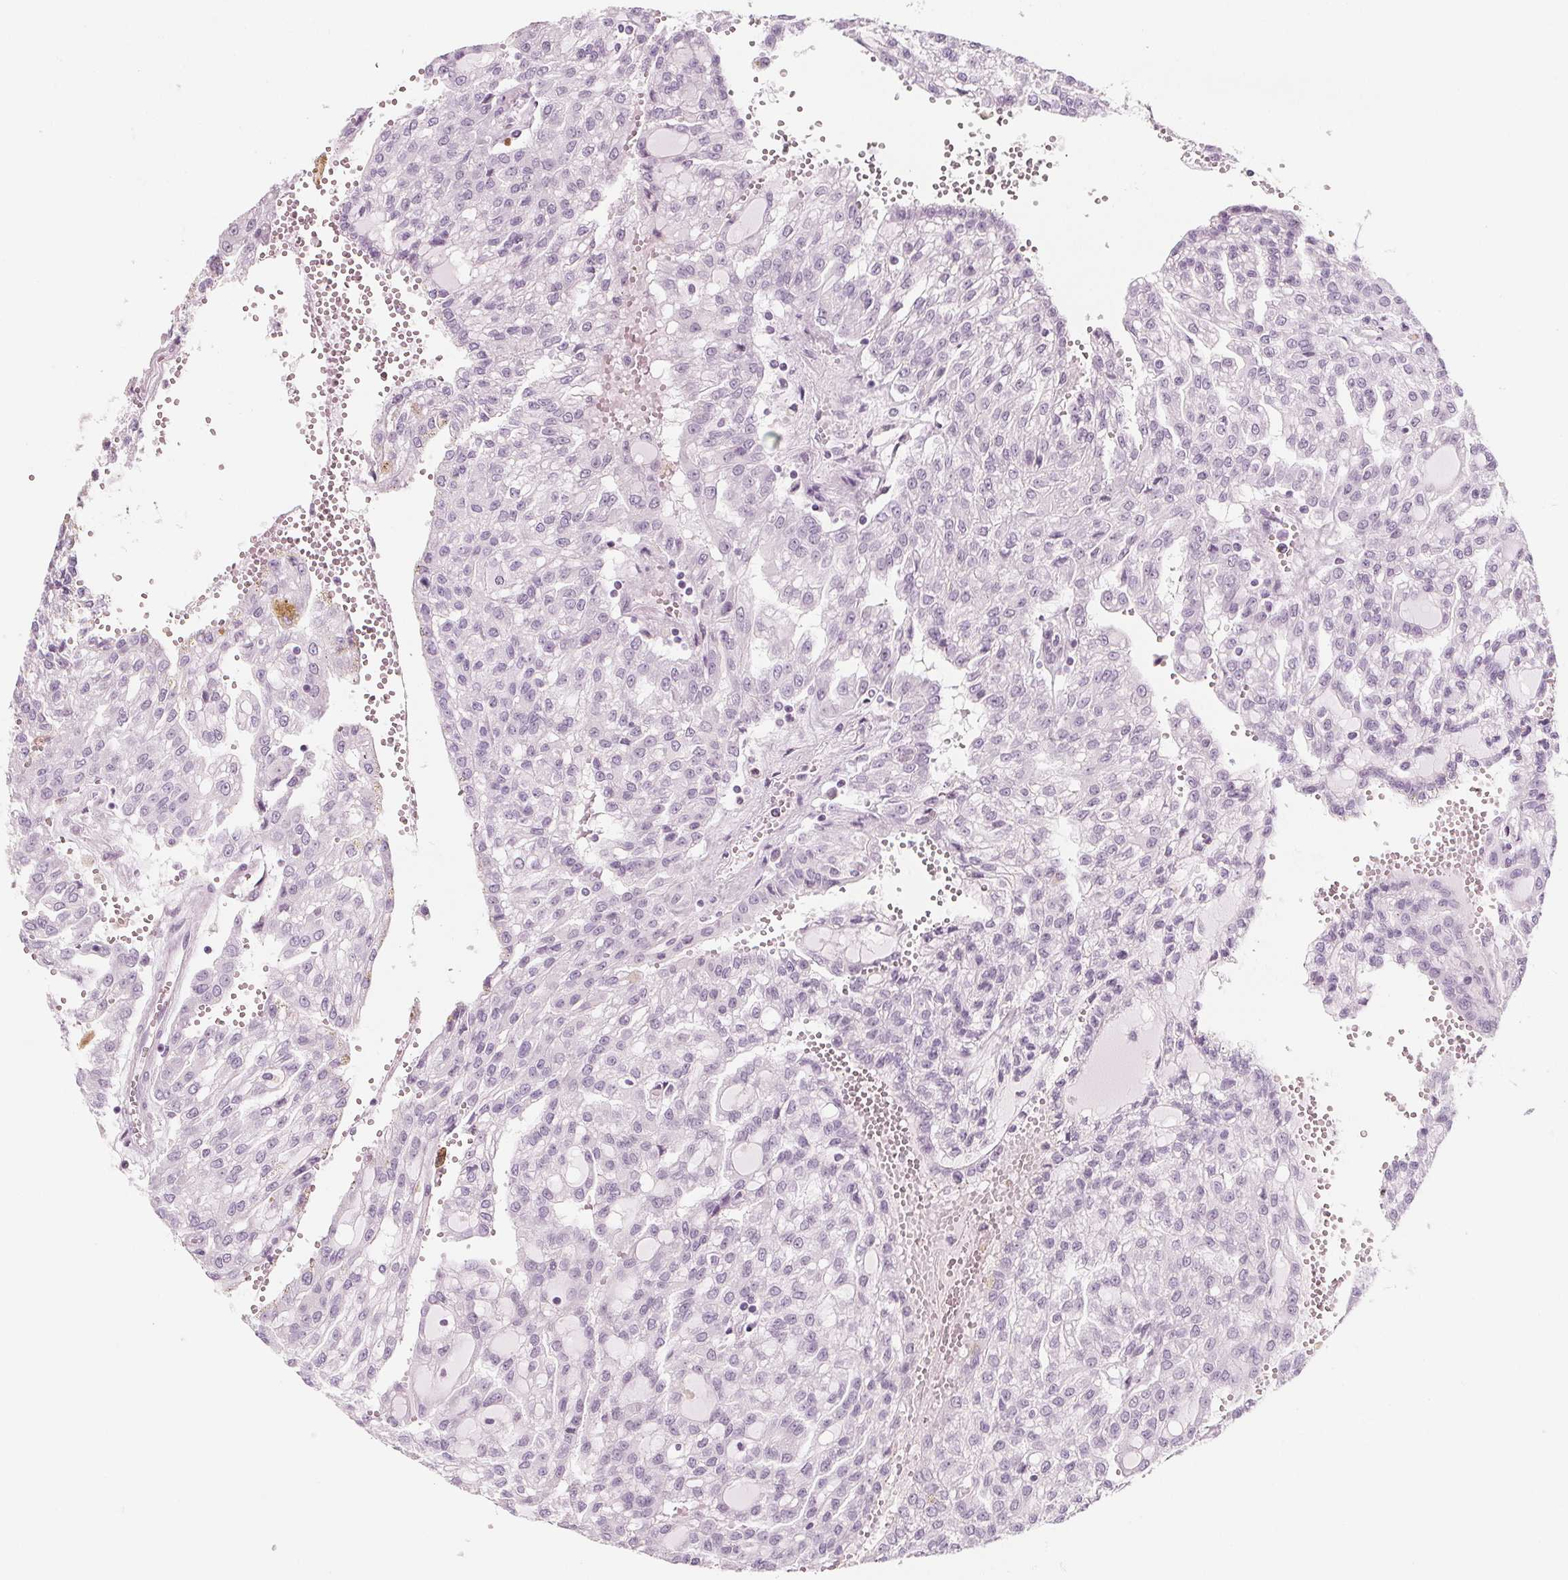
{"staining": {"intensity": "negative", "quantity": "none", "location": "none"}, "tissue": "renal cancer", "cell_type": "Tumor cells", "image_type": "cancer", "snomed": [{"axis": "morphology", "description": "Adenocarcinoma, NOS"}, {"axis": "topography", "description": "Kidney"}], "caption": "Tumor cells show no significant staining in renal adenocarcinoma.", "gene": "IL17C", "patient": {"sex": "male", "age": 63}}